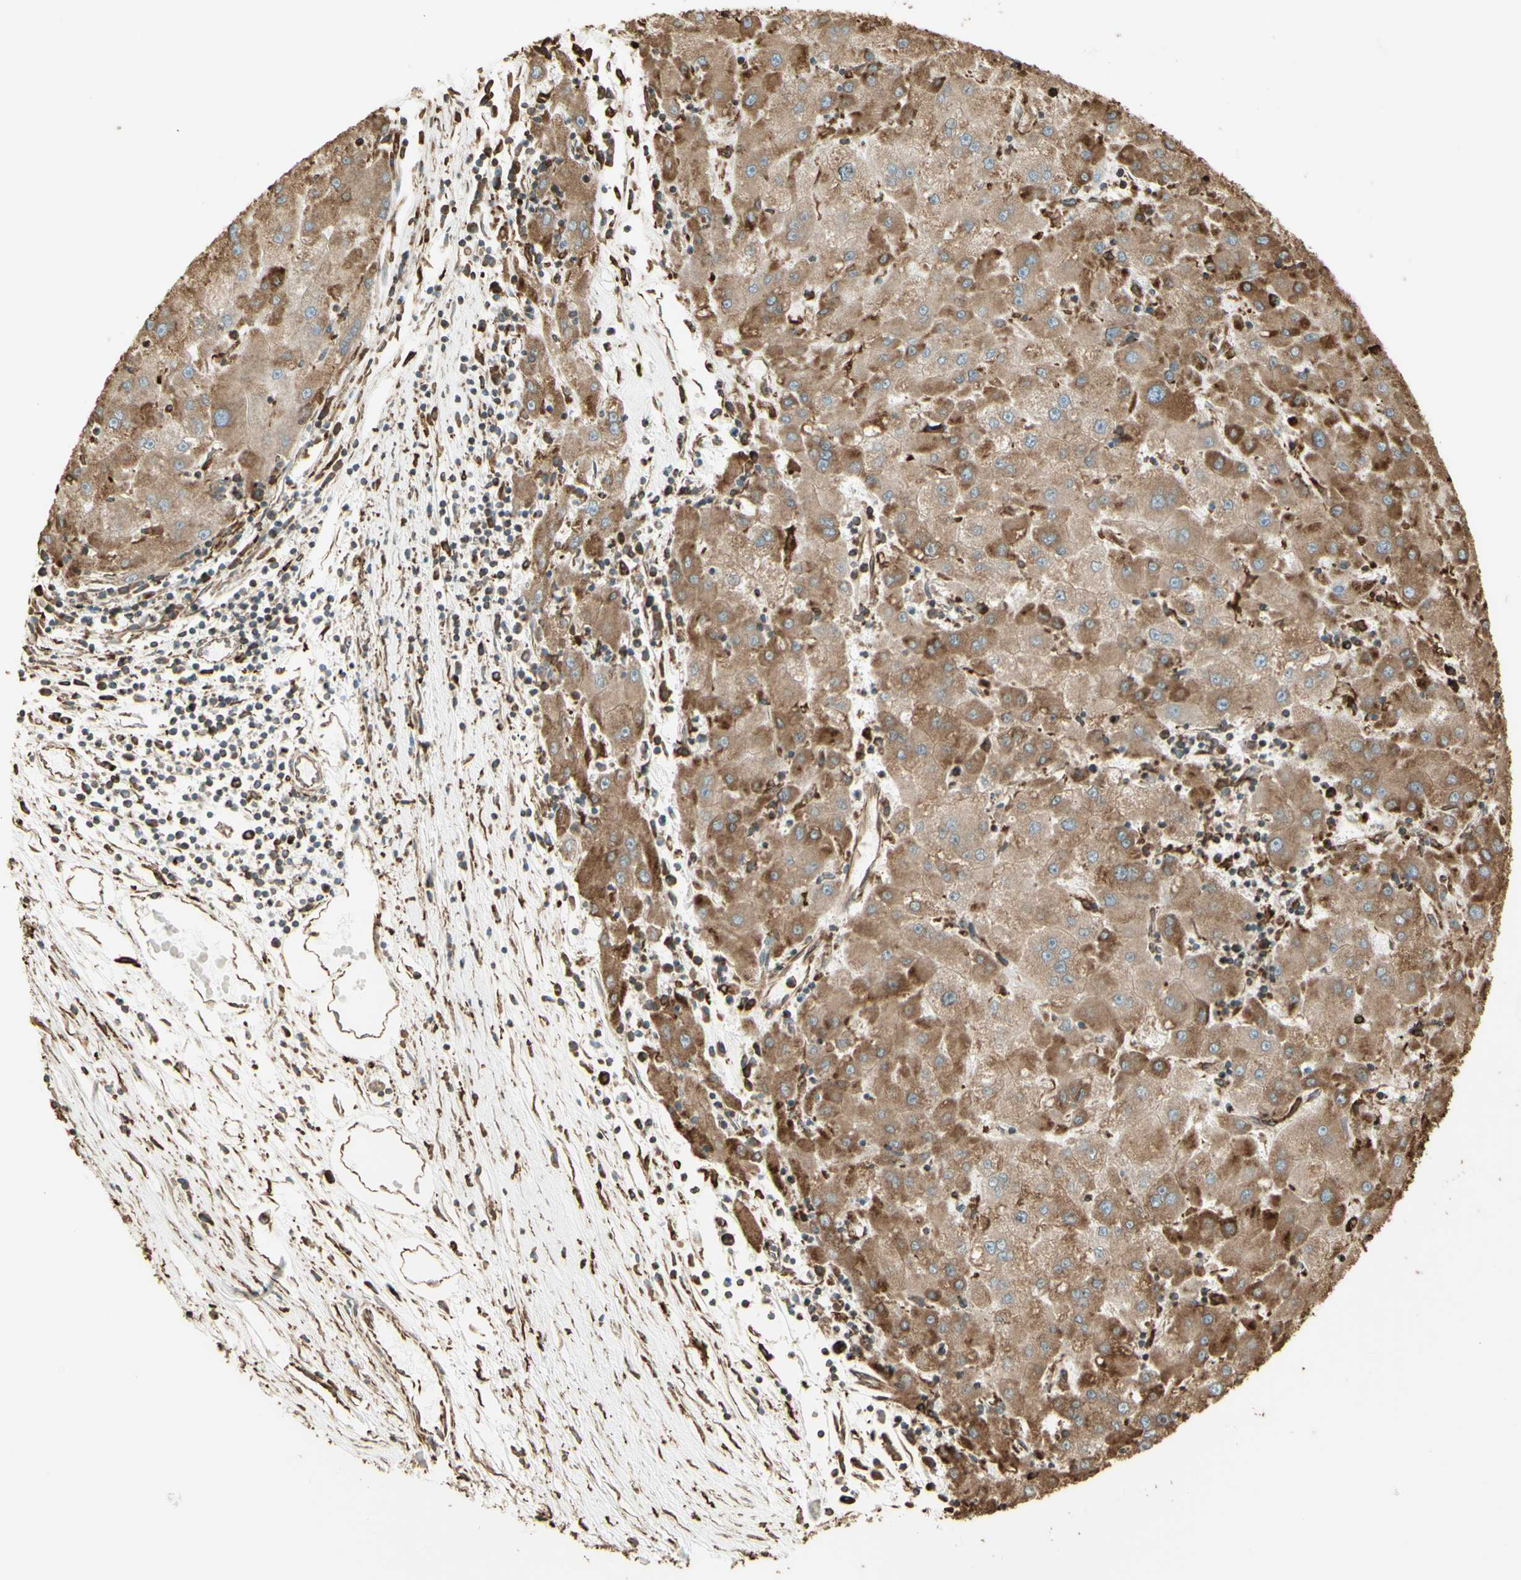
{"staining": {"intensity": "moderate", "quantity": "25%-75%", "location": "cytoplasmic/membranous"}, "tissue": "liver cancer", "cell_type": "Tumor cells", "image_type": "cancer", "snomed": [{"axis": "morphology", "description": "Carcinoma, Hepatocellular, NOS"}, {"axis": "topography", "description": "Liver"}], "caption": "Immunohistochemical staining of liver hepatocellular carcinoma exhibits medium levels of moderate cytoplasmic/membranous positivity in approximately 25%-75% of tumor cells.", "gene": "CANX", "patient": {"sex": "male", "age": 72}}